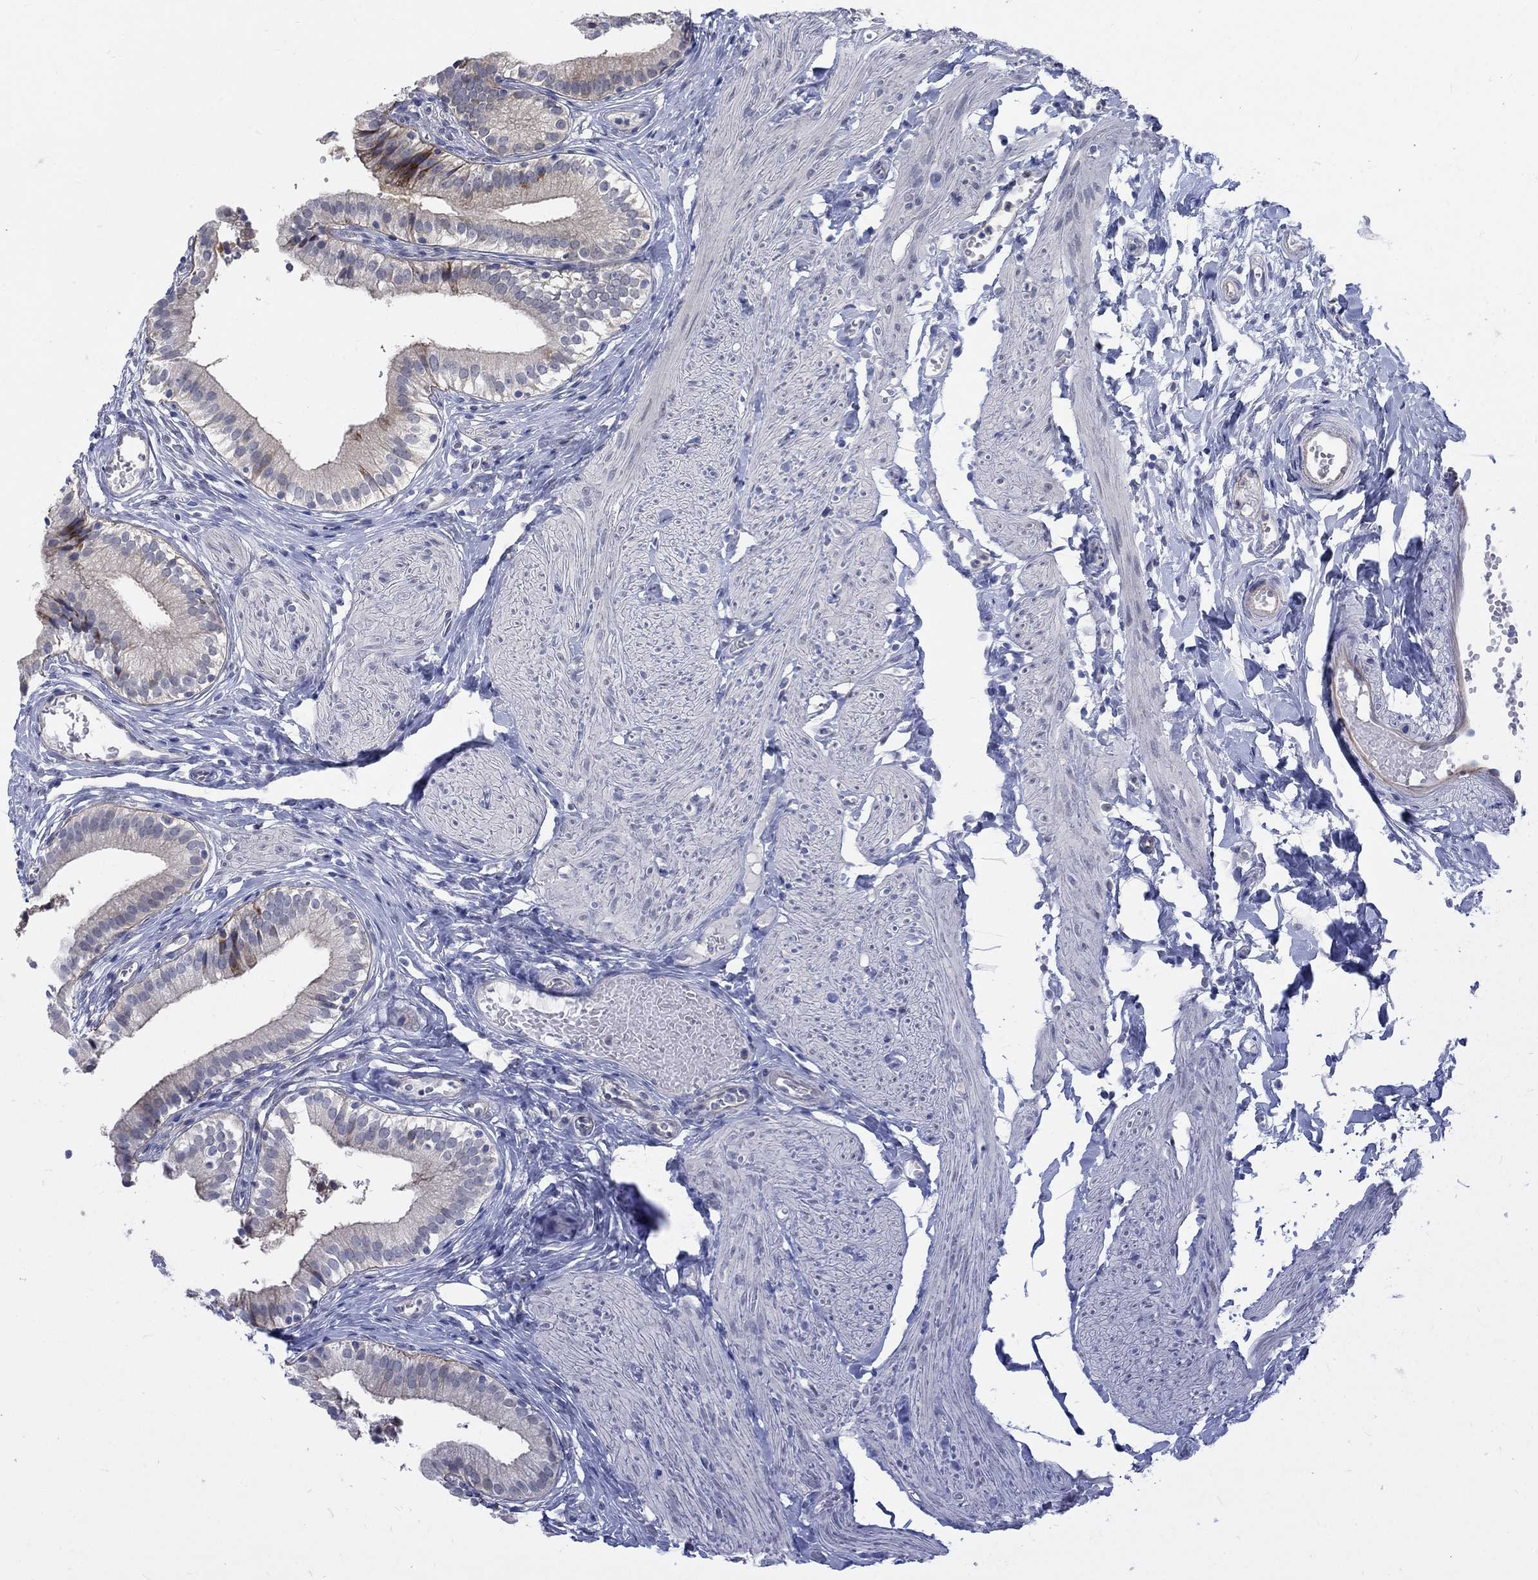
{"staining": {"intensity": "moderate", "quantity": "<25%", "location": "cytoplasmic/membranous"}, "tissue": "gallbladder", "cell_type": "Glandular cells", "image_type": "normal", "snomed": [{"axis": "morphology", "description": "Normal tissue, NOS"}, {"axis": "topography", "description": "Gallbladder"}], "caption": "Immunohistochemical staining of benign human gallbladder reveals moderate cytoplasmic/membranous protein expression in about <25% of glandular cells.", "gene": "EGFLAM", "patient": {"sex": "female", "age": 47}}